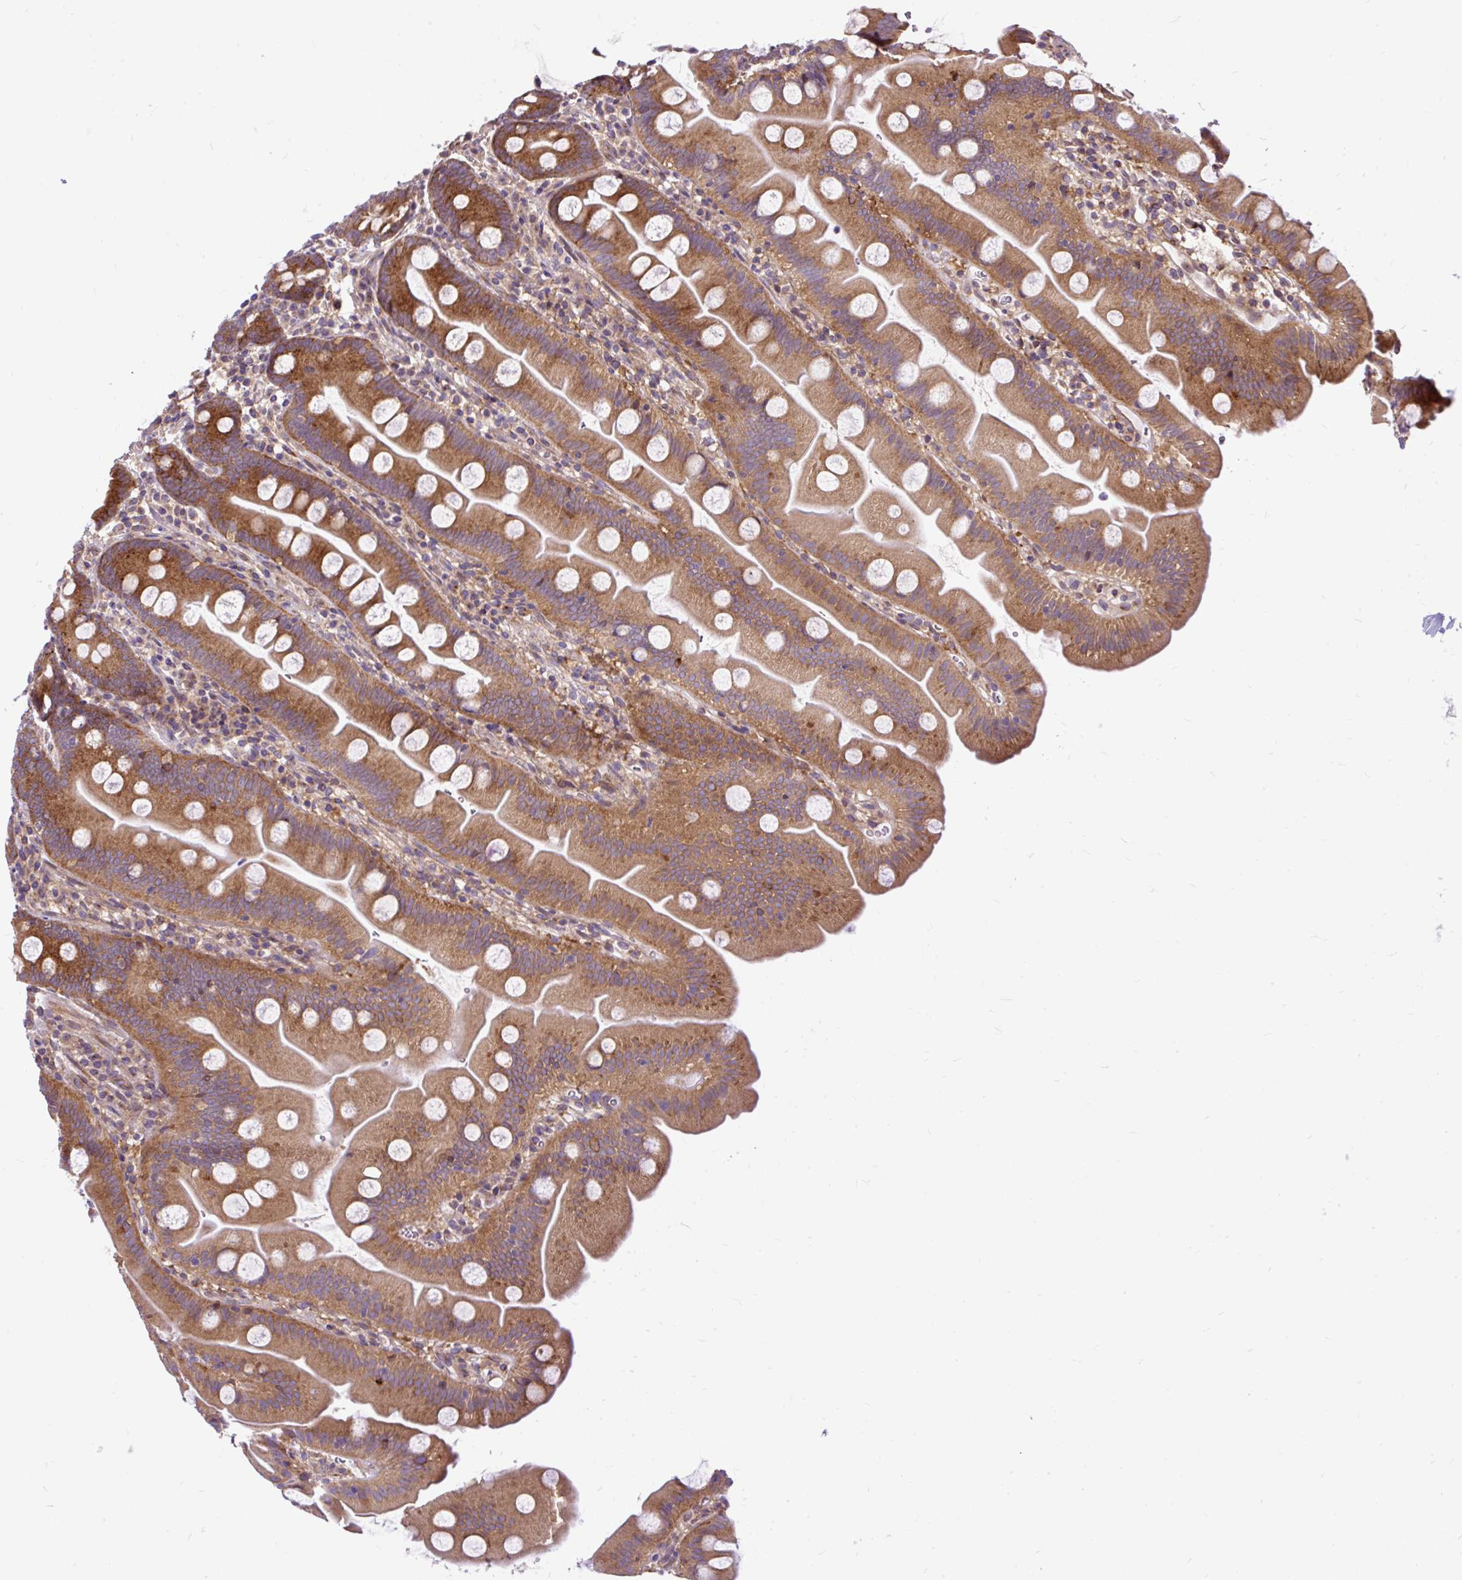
{"staining": {"intensity": "moderate", "quantity": ">75%", "location": "cytoplasmic/membranous"}, "tissue": "small intestine", "cell_type": "Glandular cells", "image_type": "normal", "snomed": [{"axis": "morphology", "description": "Normal tissue, NOS"}, {"axis": "topography", "description": "Small intestine"}], "caption": "High-power microscopy captured an IHC photomicrograph of normal small intestine, revealing moderate cytoplasmic/membranous positivity in about >75% of glandular cells. Using DAB (brown) and hematoxylin (blue) stains, captured at high magnification using brightfield microscopy.", "gene": "TRIM17", "patient": {"sex": "female", "age": 68}}